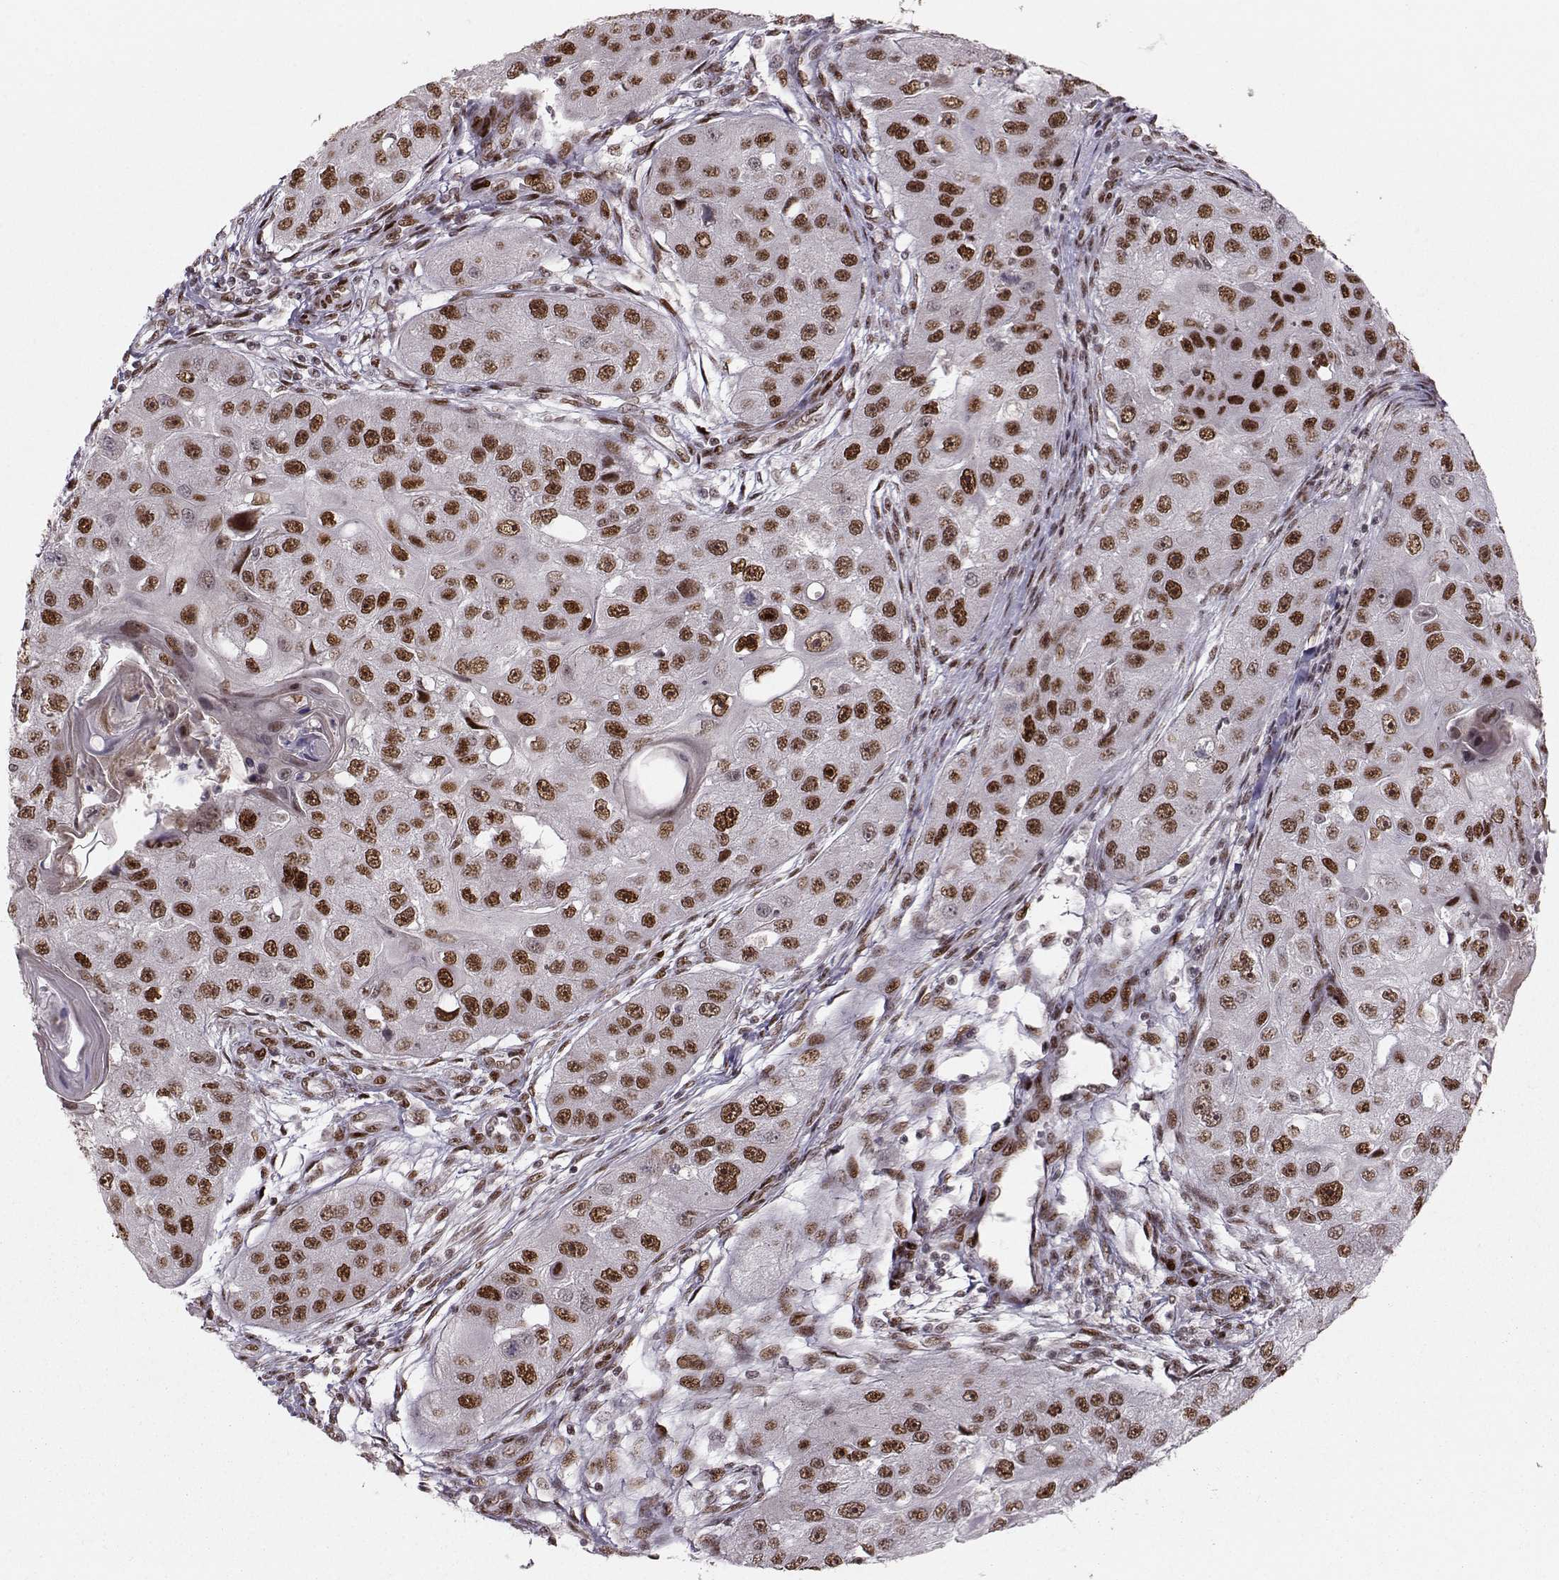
{"staining": {"intensity": "strong", "quantity": ">75%", "location": "nuclear"}, "tissue": "head and neck cancer", "cell_type": "Tumor cells", "image_type": "cancer", "snomed": [{"axis": "morphology", "description": "Squamous cell carcinoma, NOS"}, {"axis": "topography", "description": "Head-Neck"}], "caption": "About >75% of tumor cells in head and neck squamous cell carcinoma show strong nuclear protein positivity as visualized by brown immunohistochemical staining.", "gene": "SNAPC2", "patient": {"sex": "male", "age": 51}}